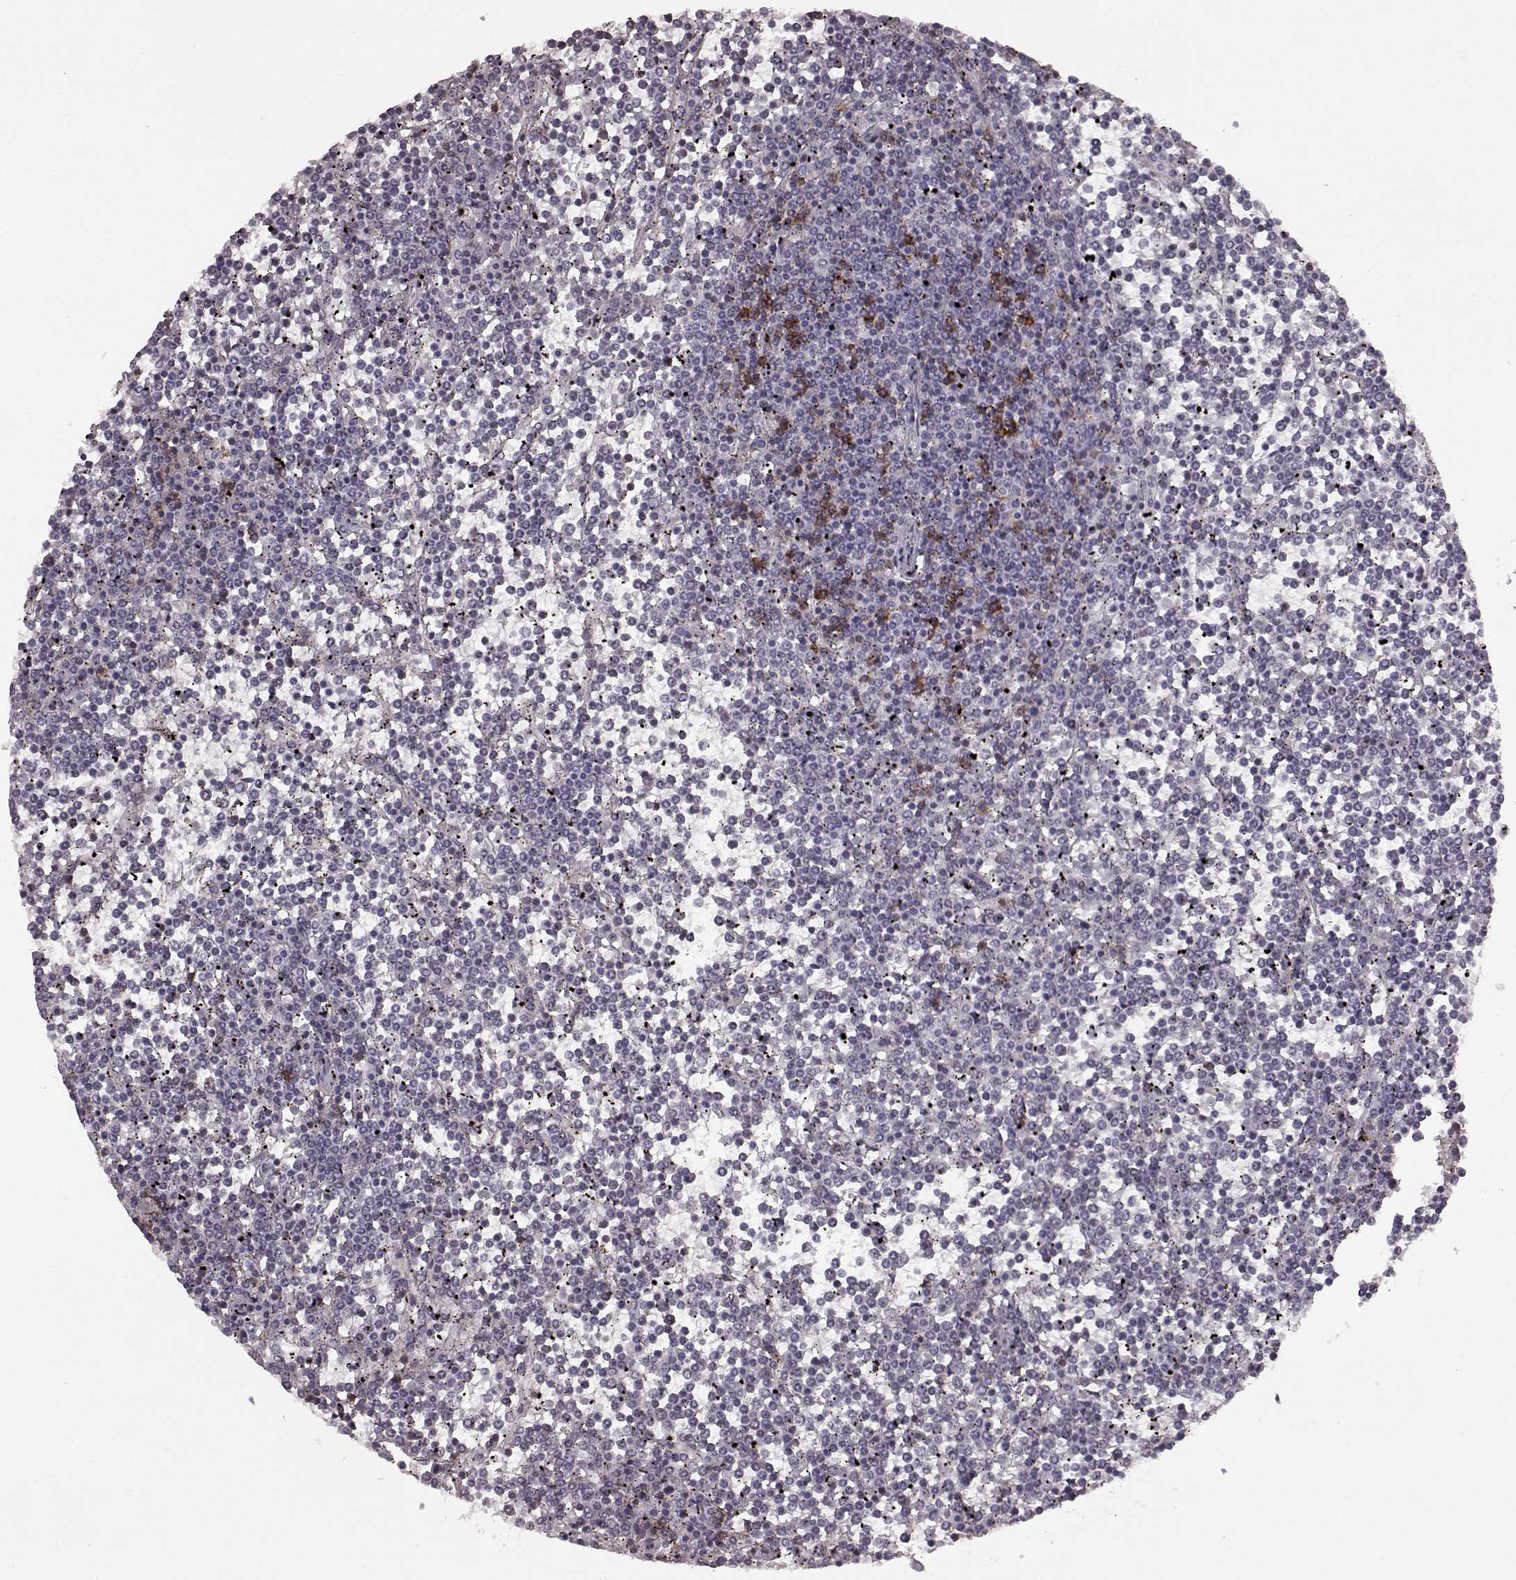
{"staining": {"intensity": "negative", "quantity": "none", "location": "none"}, "tissue": "lymphoma", "cell_type": "Tumor cells", "image_type": "cancer", "snomed": [{"axis": "morphology", "description": "Malignant lymphoma, non-Hodgkin's type, Low grade"}, {"axis": "topography", "description": "Spleen"}], "caption": "Lymphoma was stained to show a protein in brown. There is no significant positivity in tumor cells. (DAB immunohistochemistry visualized using brightfield microscopy, high magnification).", "gene": "PDCD1", "patient": {"sex": "female", "age": 19}}